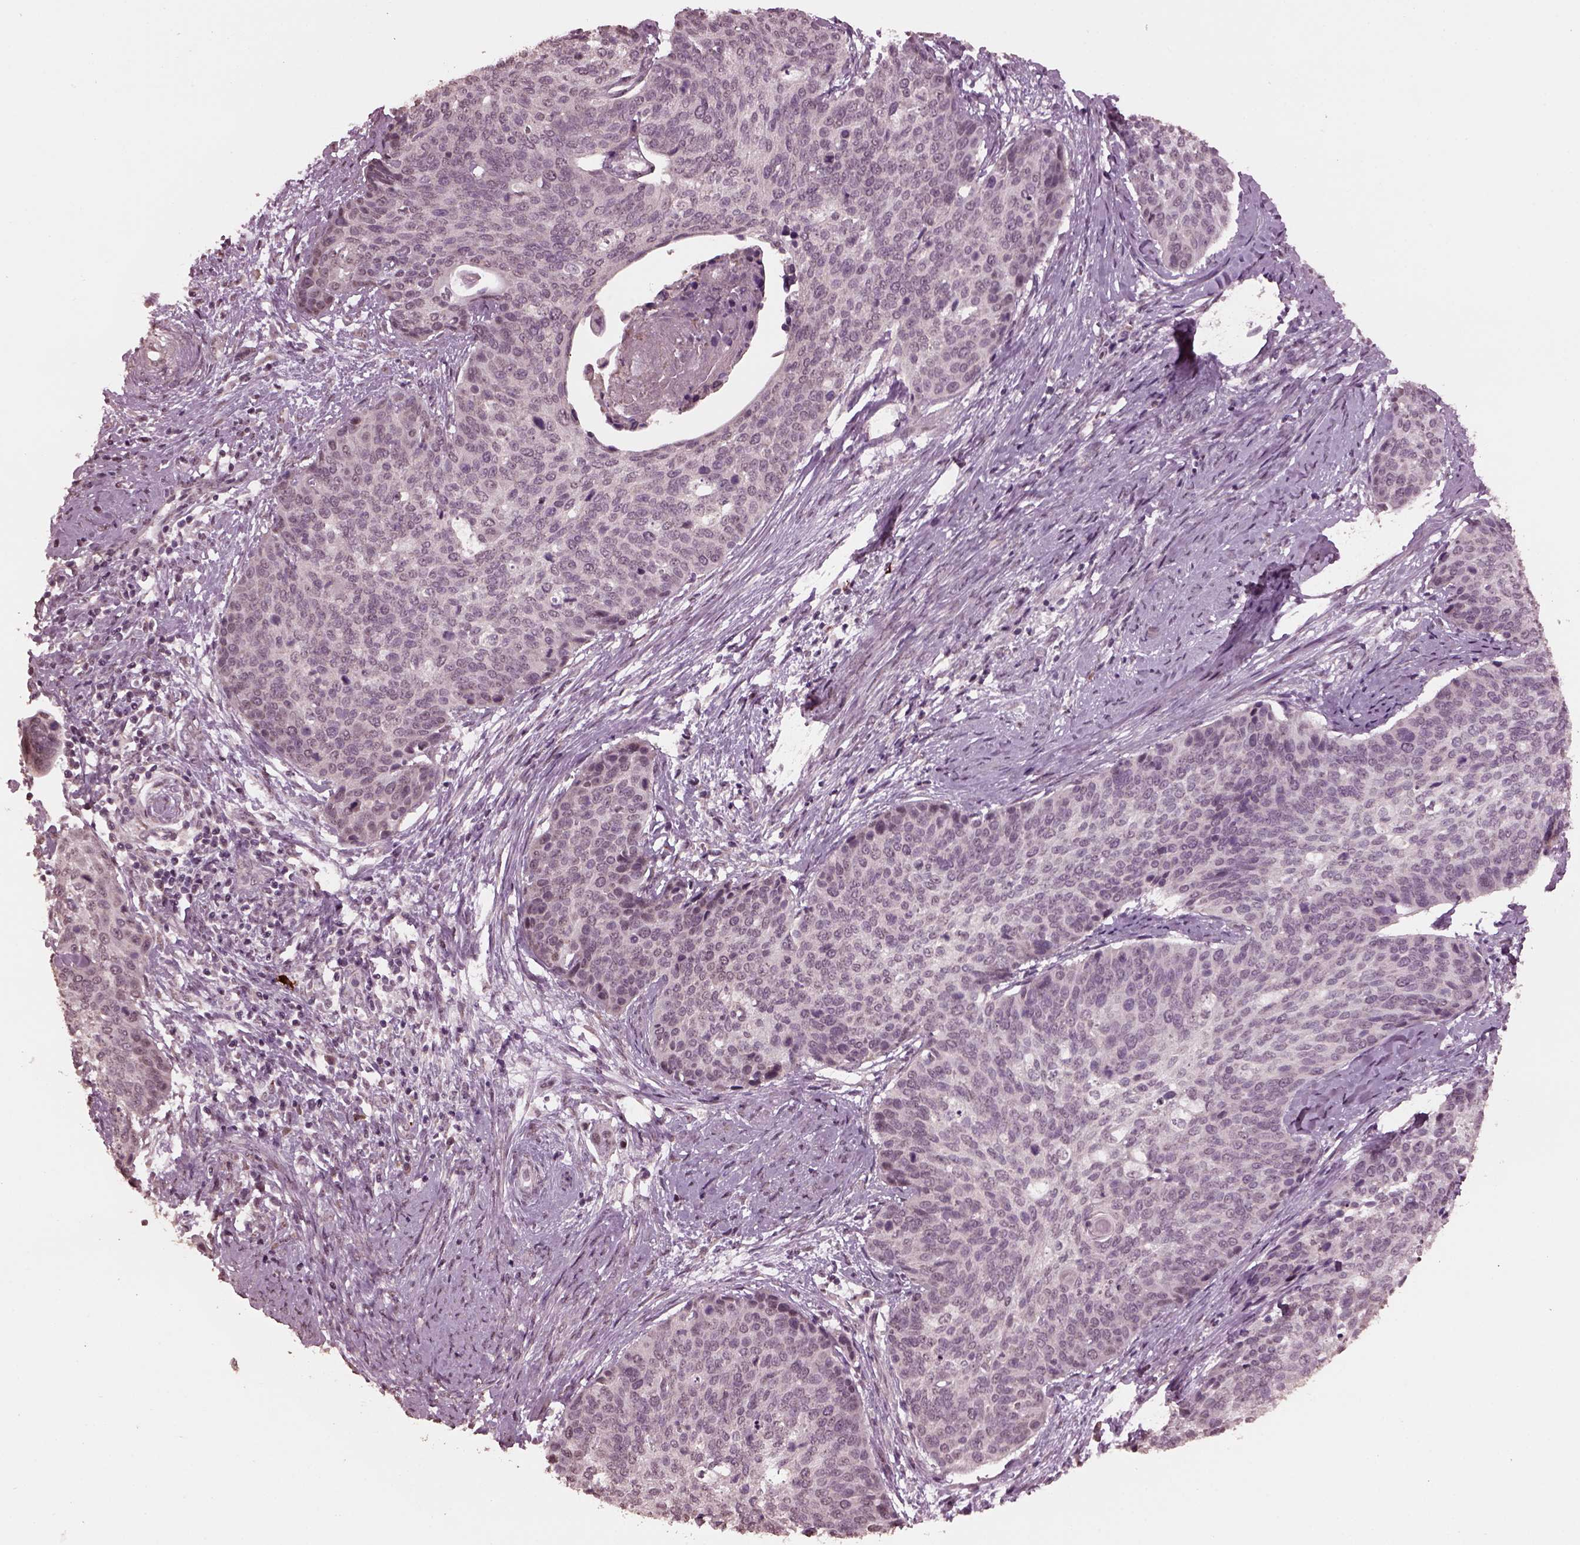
{"staining": {"intensity": "negative", "quantity": "none", "location": "none"}, "tissue": "cervical cancer", "cell_type": "Tumor cells", "image_type": "cancer", "snomed": [{"axis": "morphology", "description": "Squamous cell carcinoma, NOS"}, {"axis": "topography", "description": "Cervix"}], "caption": "The IHC histopathology image has no significant positivity in tumor cells of cervical cancer (squamous cell carcinoma) tissue.", "gene": "IL18RAP", "patient": {"sex": "female", "age": 69}}